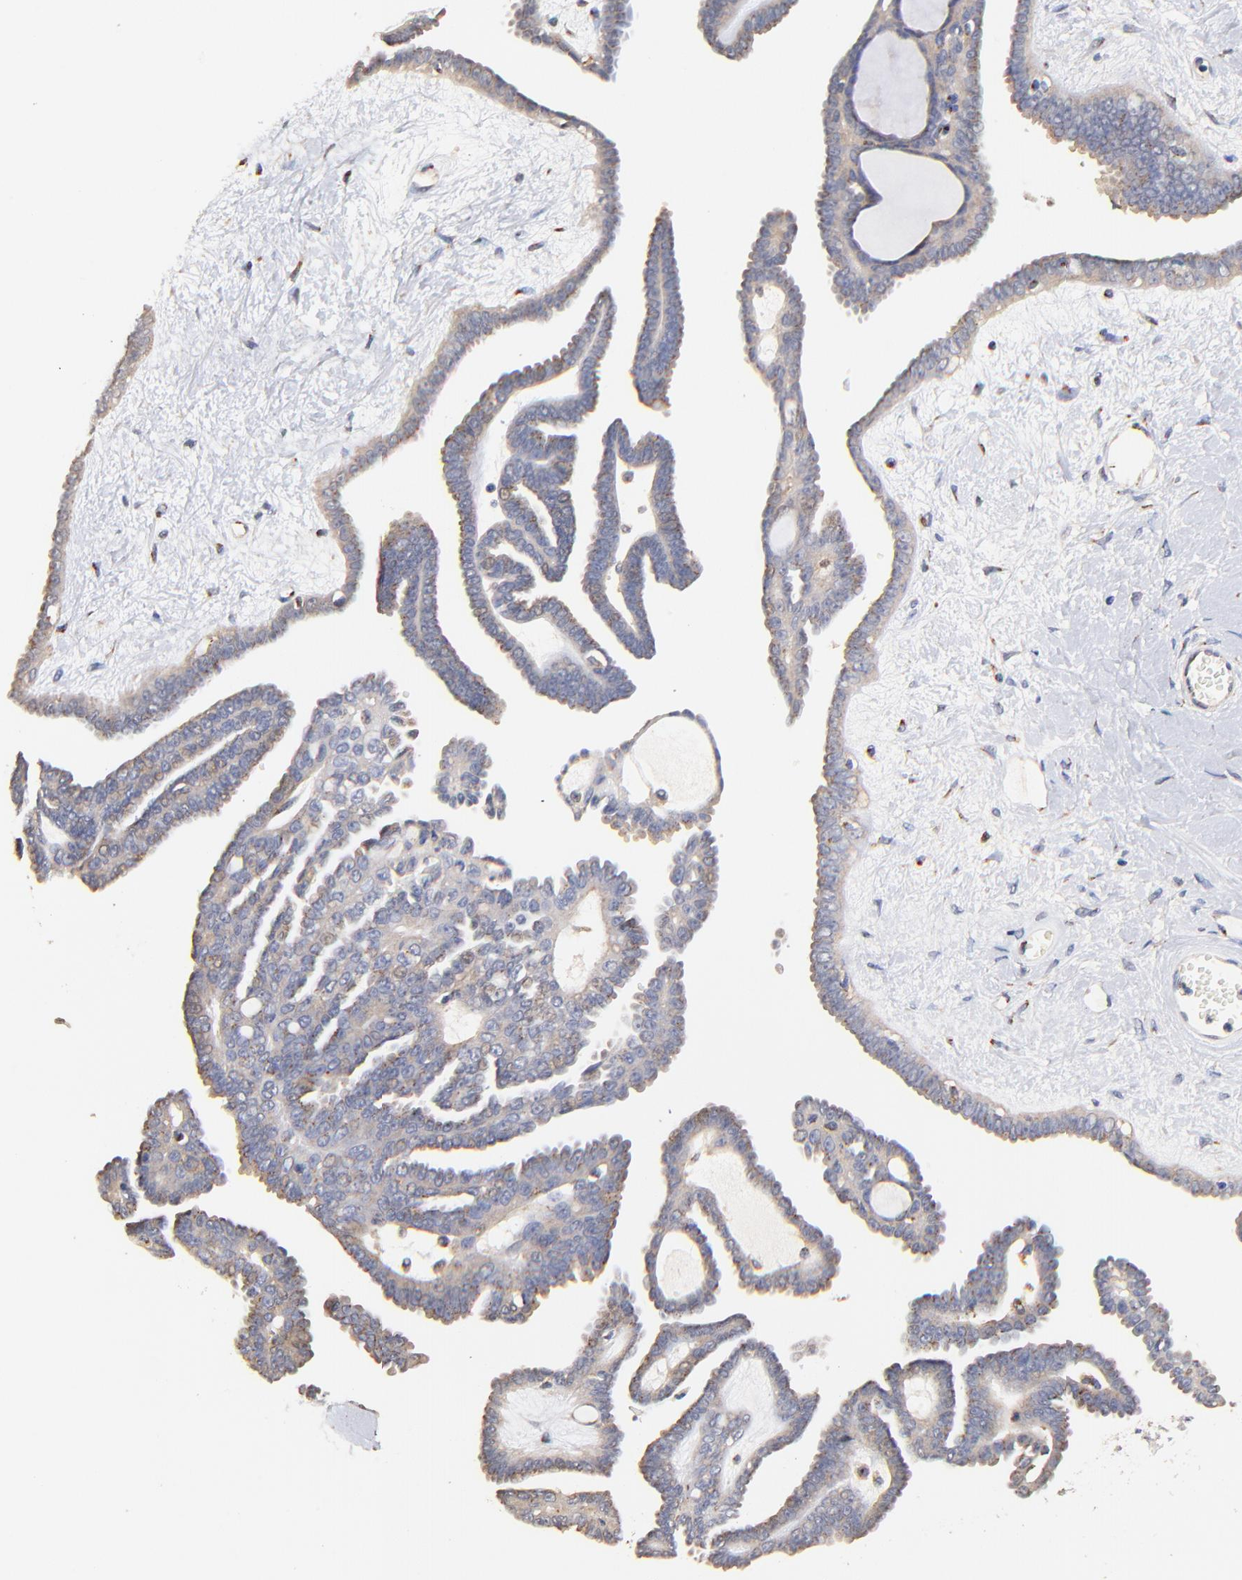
{"staining": {"intensity": "moderate", "quantity": "25%-75%", "location": "cytoplasmic/membranous"}, "tissue": "ovarian cancer", "cell_type": "Tumor cells", "image_type": "cancer", "snomed": [{"axis": "morphology", "description": "Cystadenocarcinoma, serous, NOS"}, {"axis": "topography", "description": "Ovary"}], "caption": "Ovarian cancer (serous cystadenocarcinoma) stained for a protein displays moderate cytoplasmic/membranous positivity in tumor cells.", "gene": "FMNL3", "patient": {"sex": "female", "age": 71}}